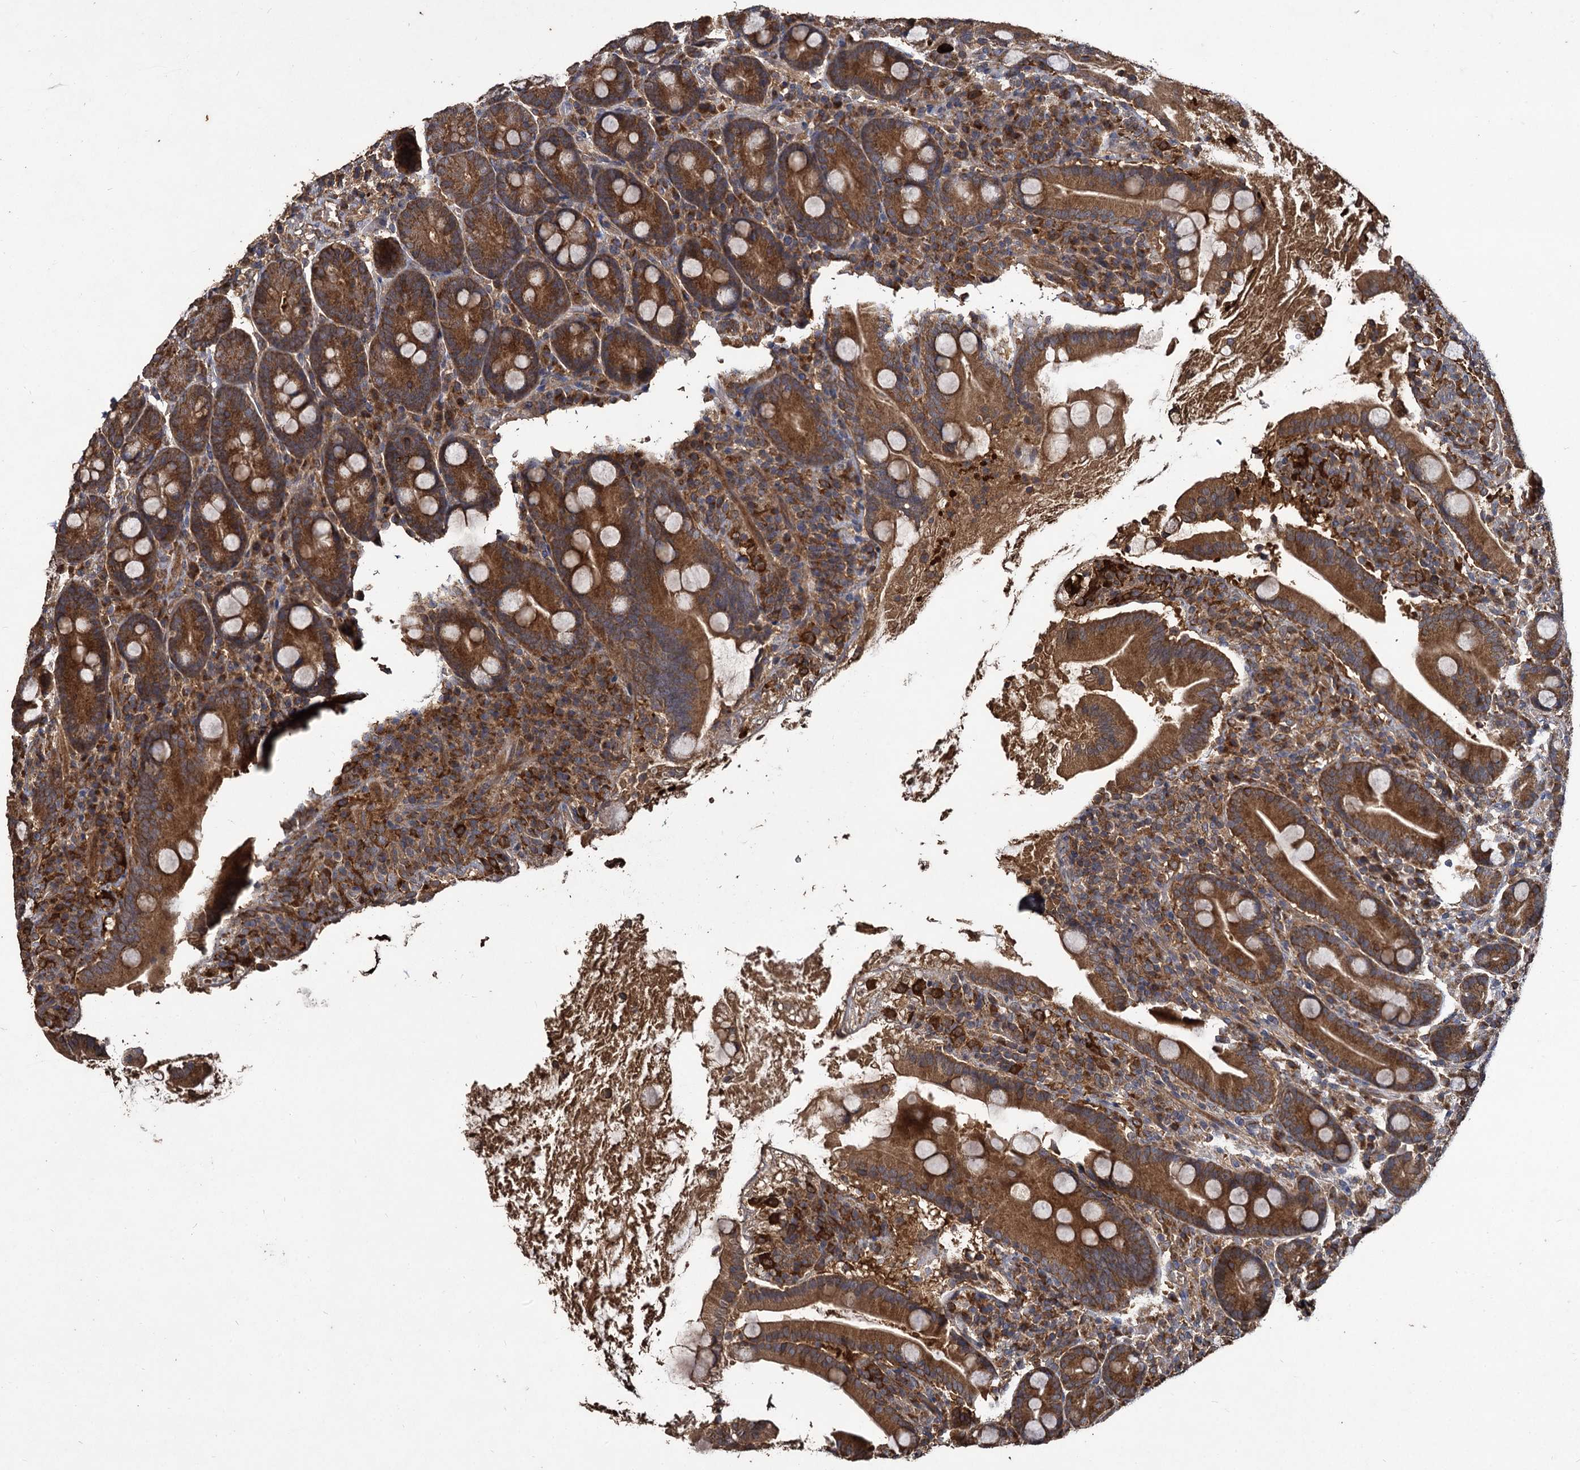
{"staining": {"intensity": "strong", "quantity": ">75%", "location": "cytoplasmic/membranous"}, "tissue": "duodenum", "cell_type": "Glandular cells", "image_type": "normal", "snomed": [{"axis": "morphology", "description": "Normal tissue, NOS"}, {"axis": "topography", "description": "Duodenum"}], "caption": "Benign duodenum was stained to show a protein in brown. There is high levels of strong cytoplasmic/membranous staining in about >75% of glandular cells. (brown staining indicates protein expression, while blue staining denotes nuclei).", "gene": "GCLC", "patient": {"sex": "male", "age": 35}}